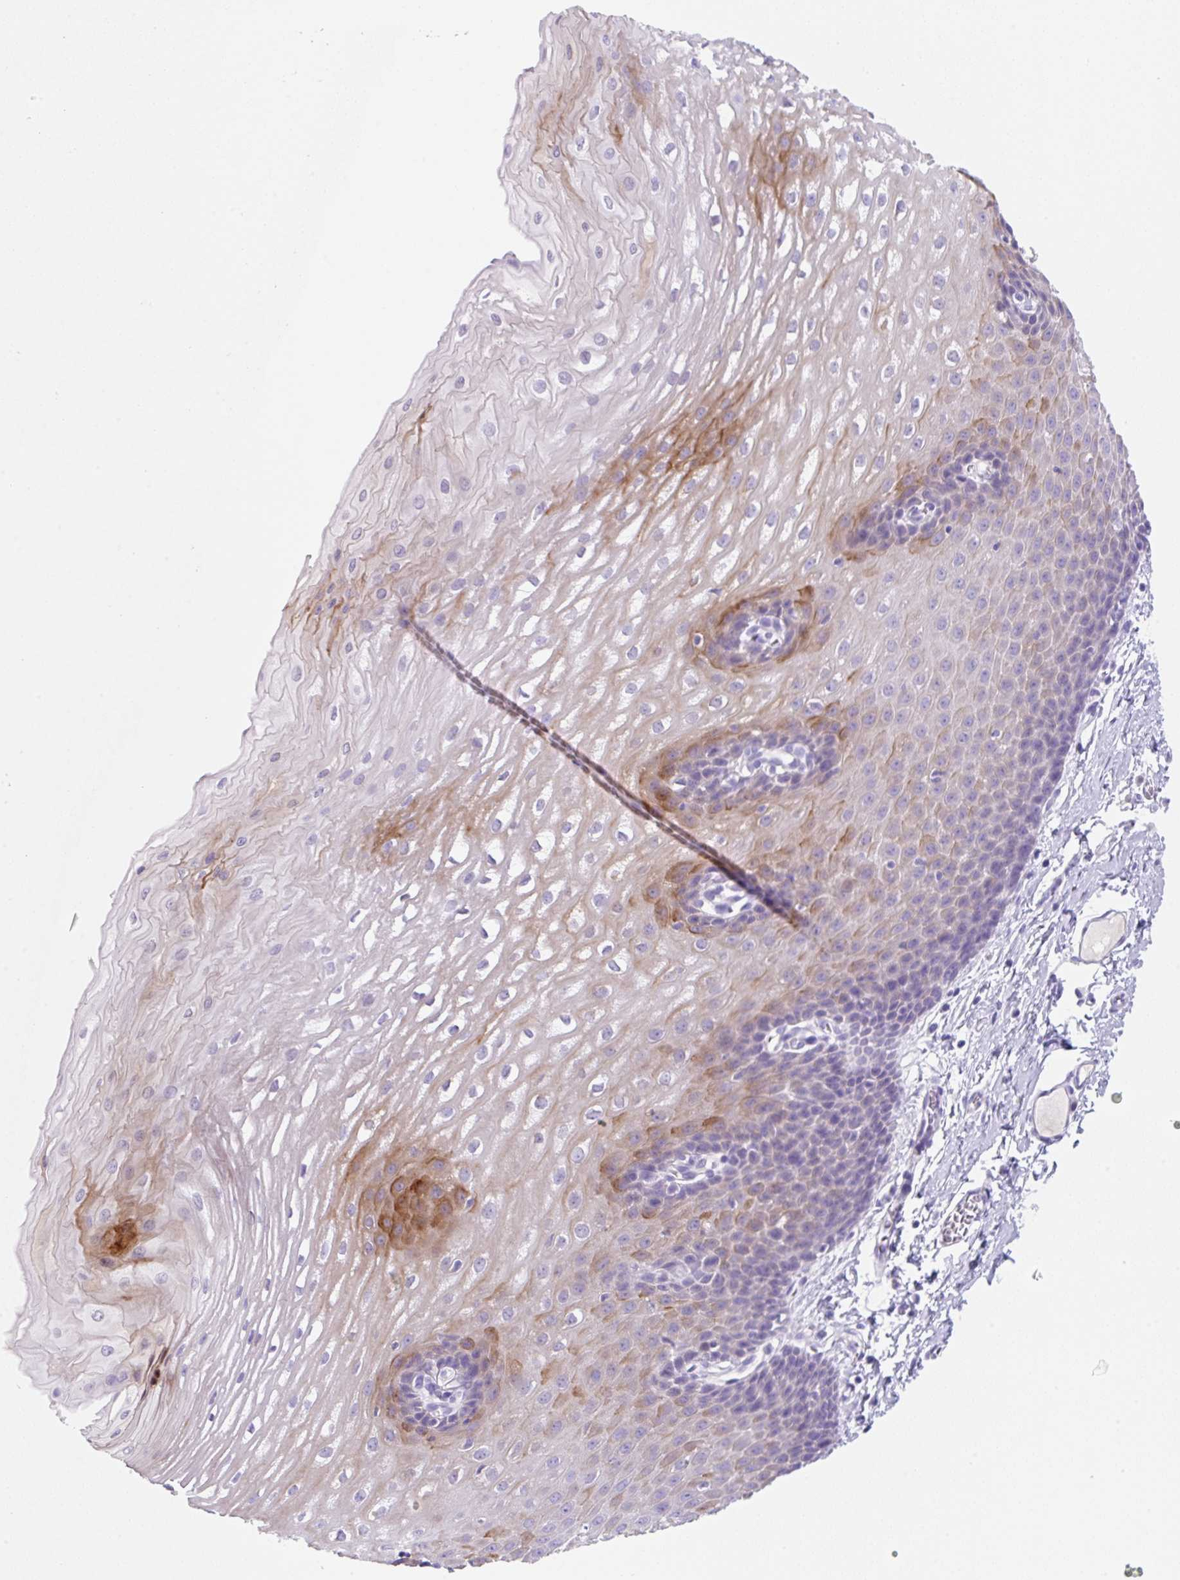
{"staining": {"intensity": "moderate", "quantity": "<25%", "location": "cytoplasmic/membranous"}, "tissue": "esophagus", "cell_type": "Squamous epithelial cells", "image_type": "normal", "snomed": [{"axis": "morphology", "description": "Normal tissue, NOS"}, {"axis": "topography", "description": "Esophagus"}], "caption": "Immunohistochemical staining of benign human esophagus demonstrates <25% levels of moderate cytoplasmic/membranous protein positivity in about <25% of squamous epithelial cells.", "gene": "KLK8", "patient": {"sex": "male", "age": 70}}